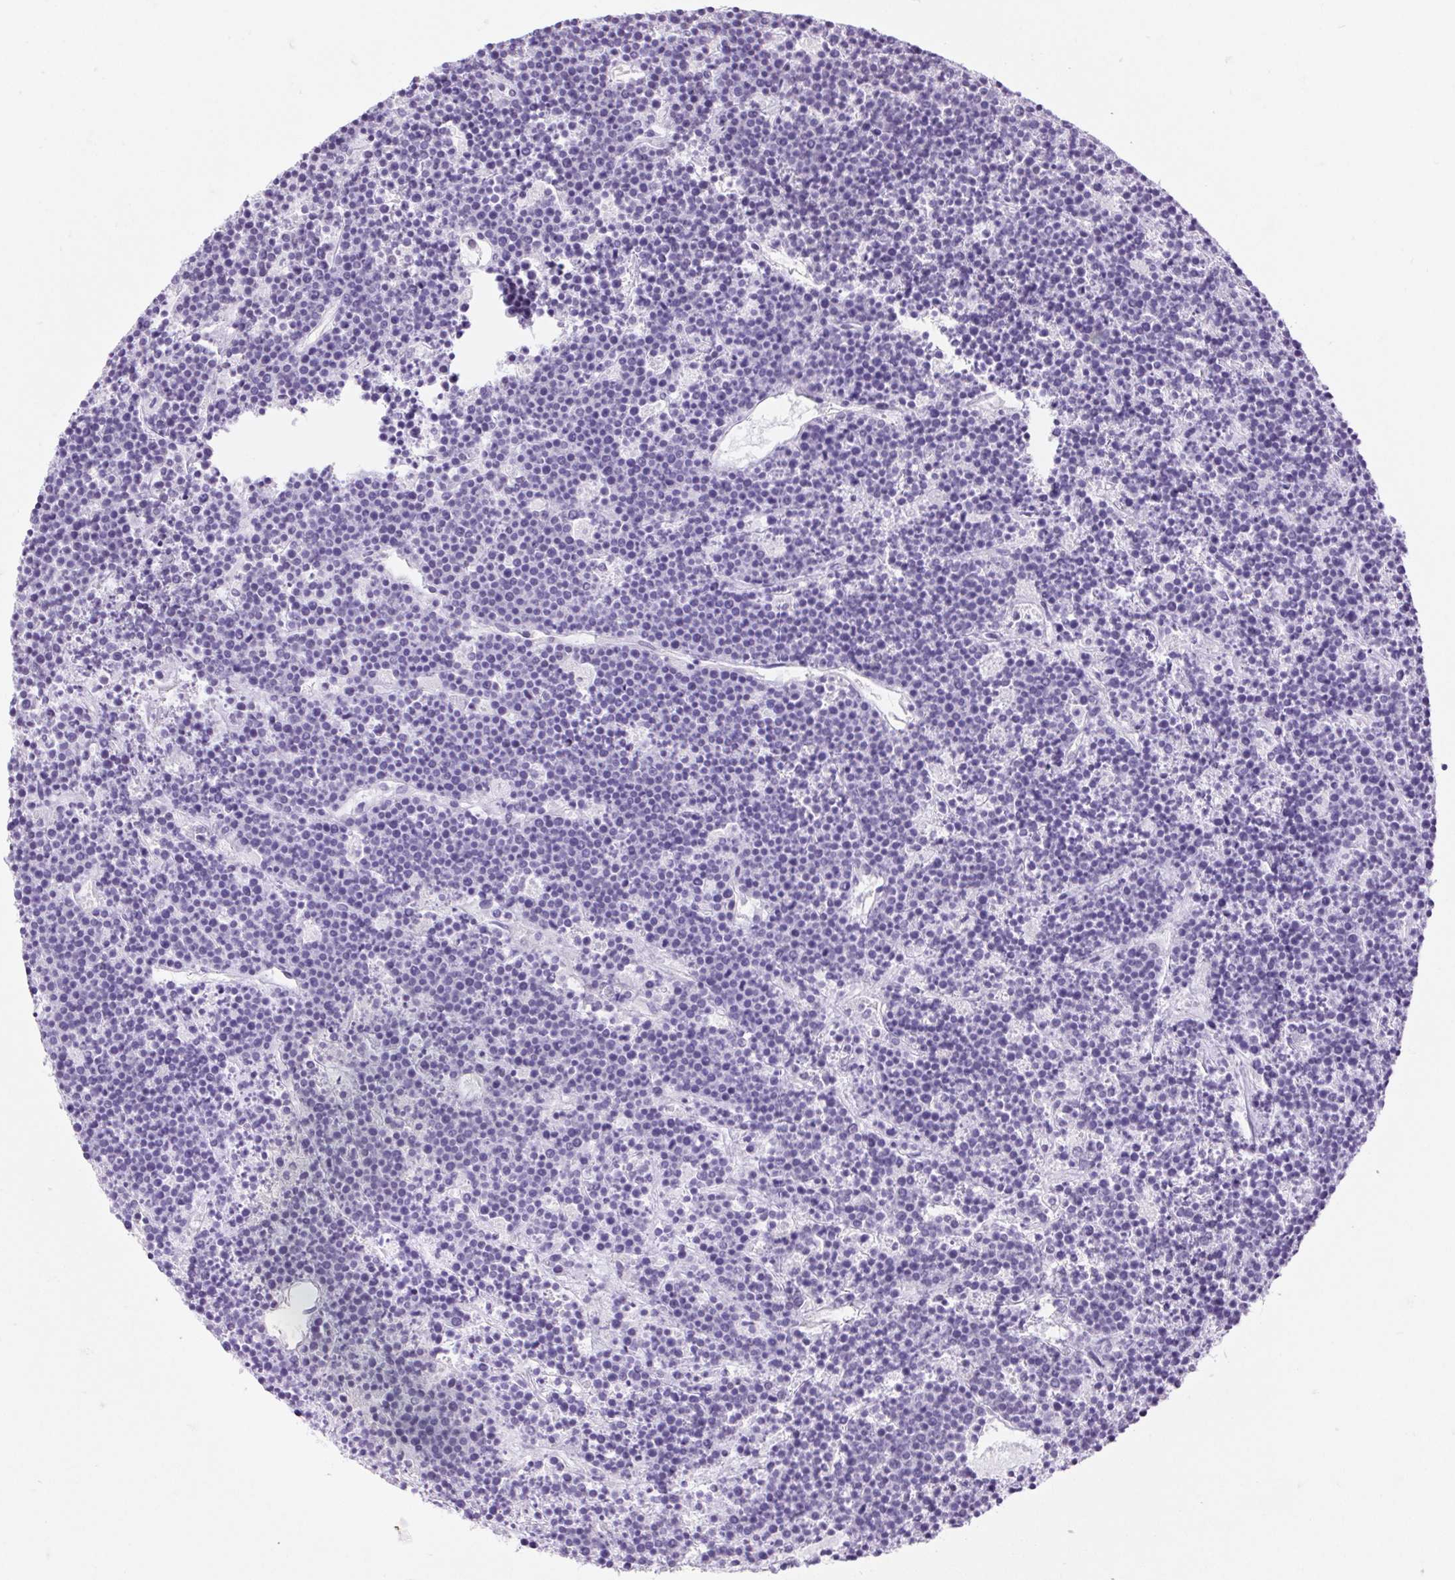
{"staining": {"intensity": "negative", "quantity": "none", "location": "none"}, "tissue": "lymphoma", "cell_type": "Tumor cells", "image_type": "cancer", "snomed": [{"axis": "morphology", "description": "Malignant lymphoma, non-Hodgkin's type, High grade"}, {"axis": "topography", "description": "Ovary"}], "caption": "DAB immunohistochemical staining of human high-grade malignant lymphoma, non-Hodgkin's type exhibits no significant positivity in tumor cells. Nuclei are stained in blue.", "gene": "BCAS1", "patient": {"sex": "female", "age": 56}}